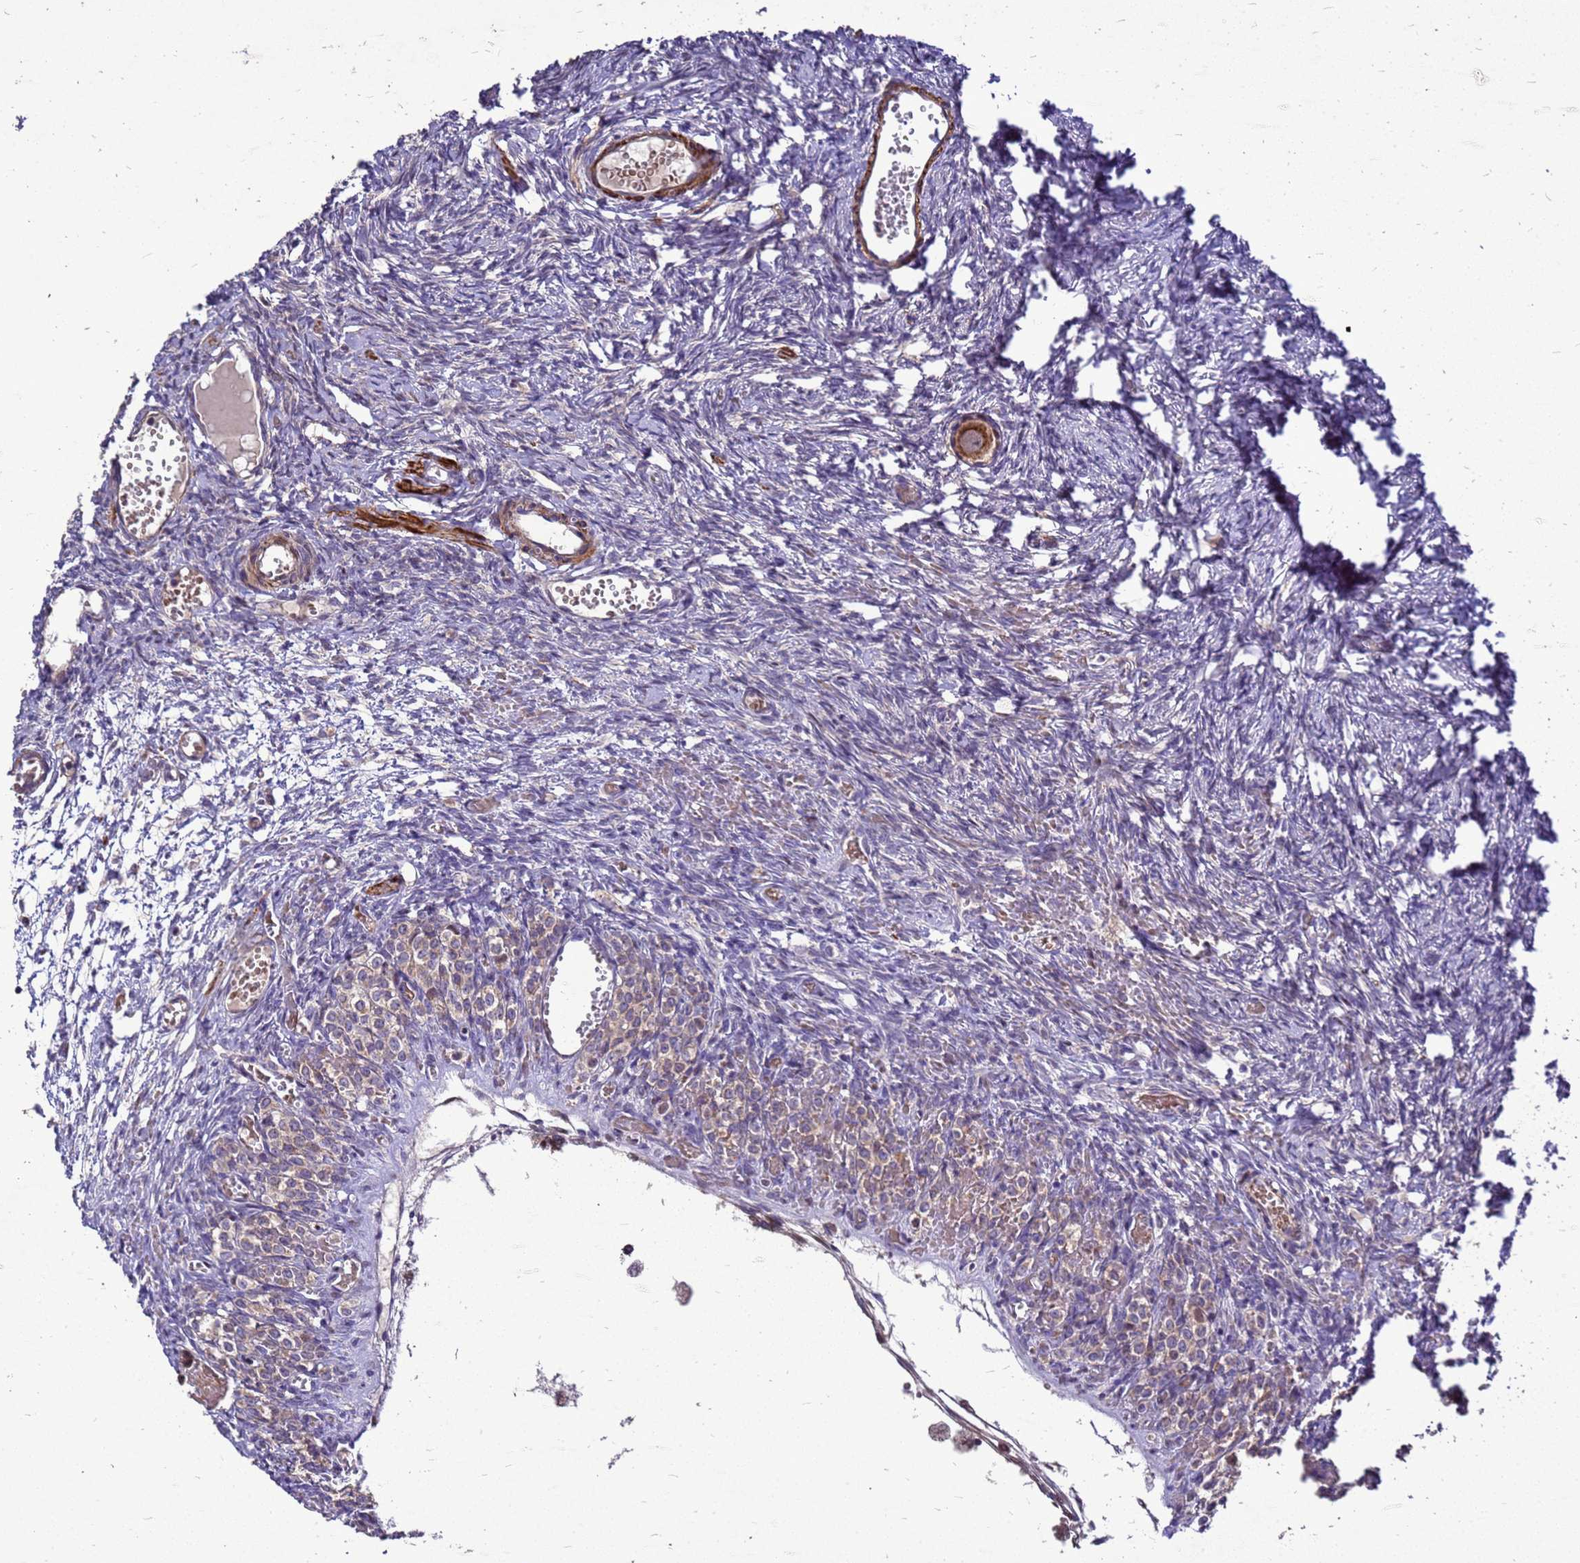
{"staining": {"intensity": "moderate", "quantity": ">75%", "location": "cytoplasmic/membranous"}, "tissue": "ovary", "cell_type": "Follicle cells", "image_type": "normal", "snomed": [{"axis": "morphology", "description": "Adenocarcinoma, NOS"}, {"axis": "topography", "description": "Endometrium"}], "caption": "IHC histopathology image of unremarkable human ovary stained for a protein (brown), which exhibits medium levels of moderate cytoplasmic/membranous expression in approximately >75% of follicle cells.", "gene": "RSPRY1", "patient": {"sex": "female", "age": 32}}